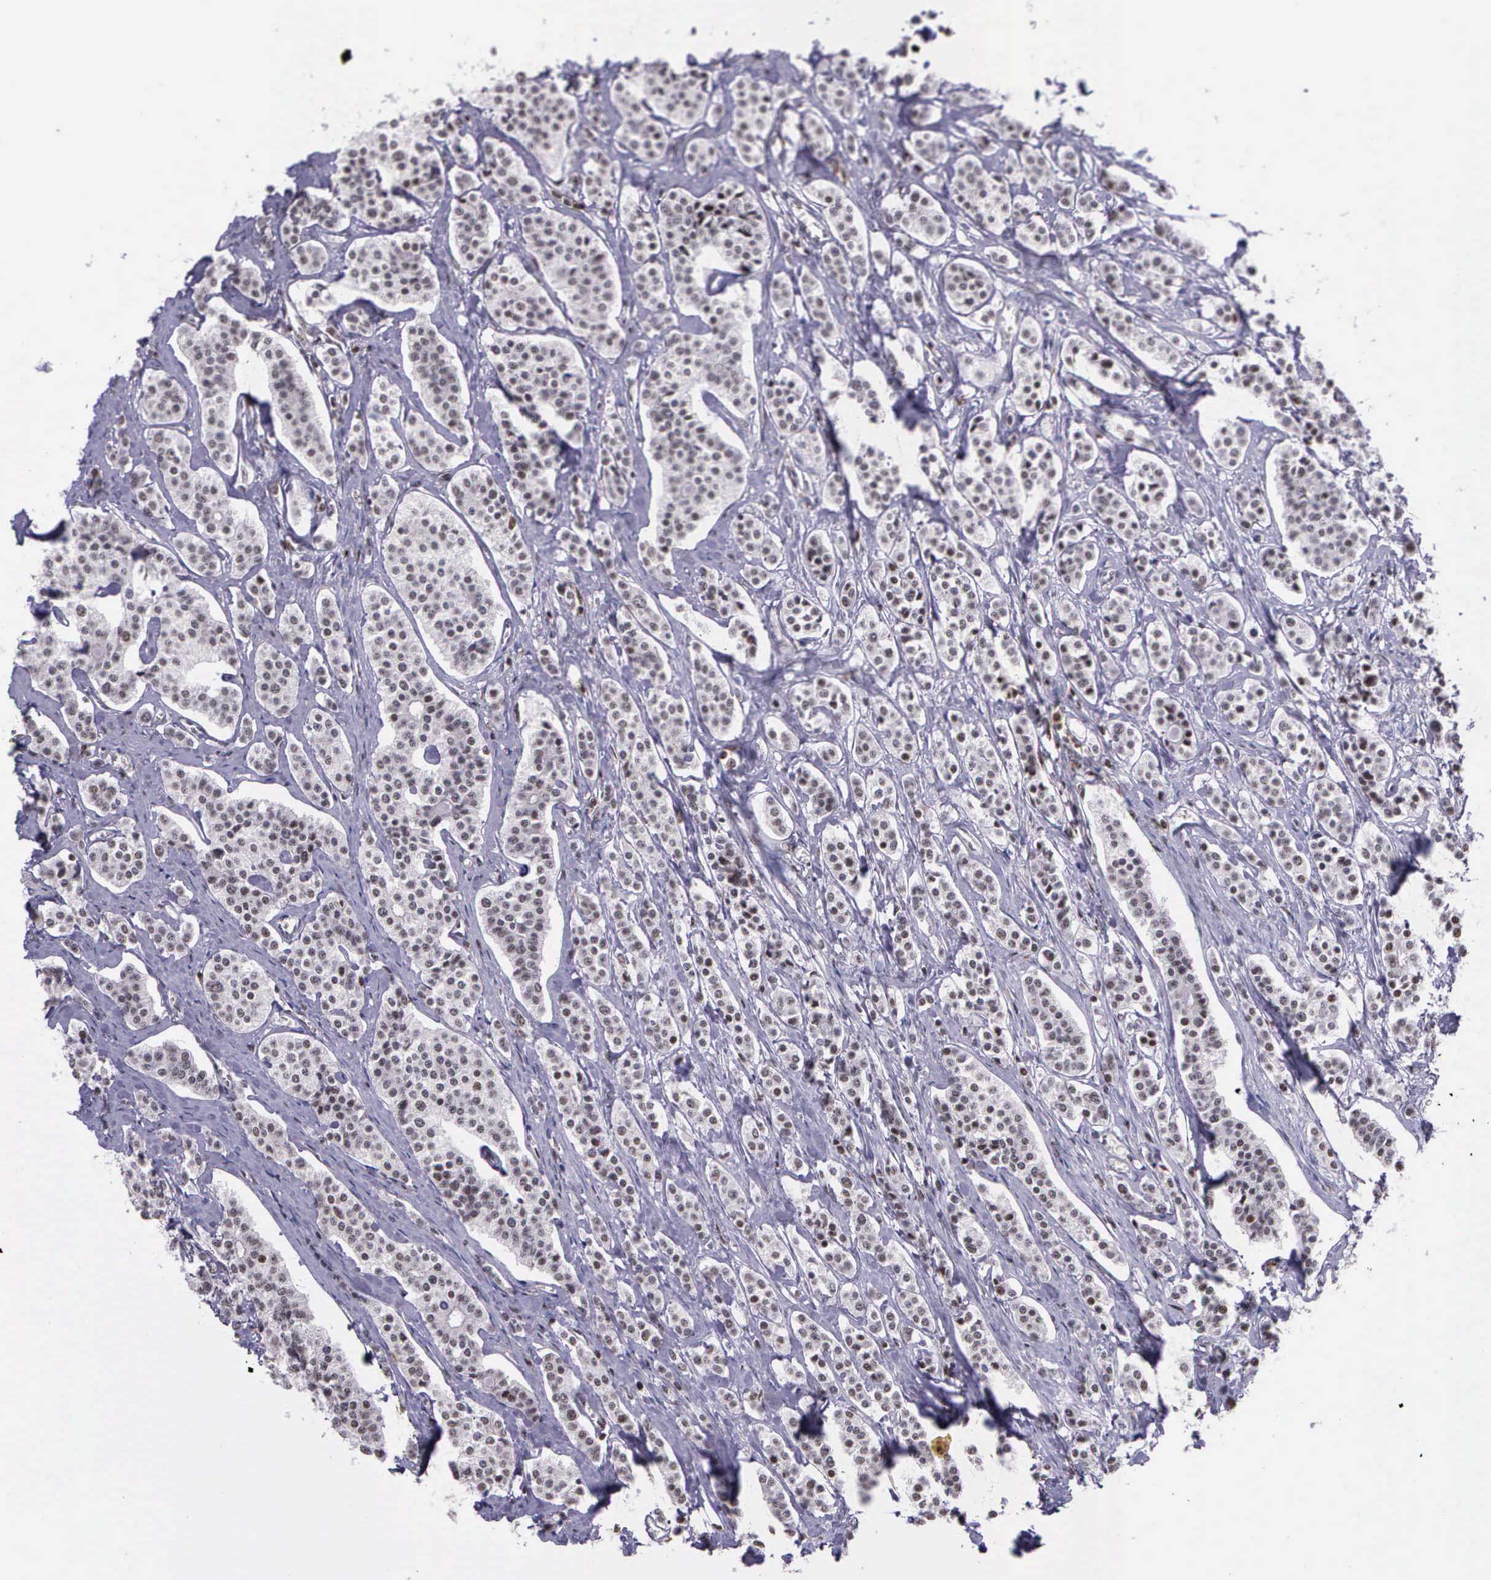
{"staining": {"intensity": "weak", "quantity": ">75%", "location": "nuclear"}, "tissue": "carcinoid", "cell_type": "Tumor cells", "image_type": "cancer", "snomed": [{"axis": "morphology", "description": "Carcinoid, malignant, NOS"}, {"axis": "topography", "description": "Small intestine"}], "caption": "Weak nuclear staining is identified in about >75% of tumor cells in carcinoid.", "gene": "FAM47A", "patient": {"sex": "male", "age": 63}}